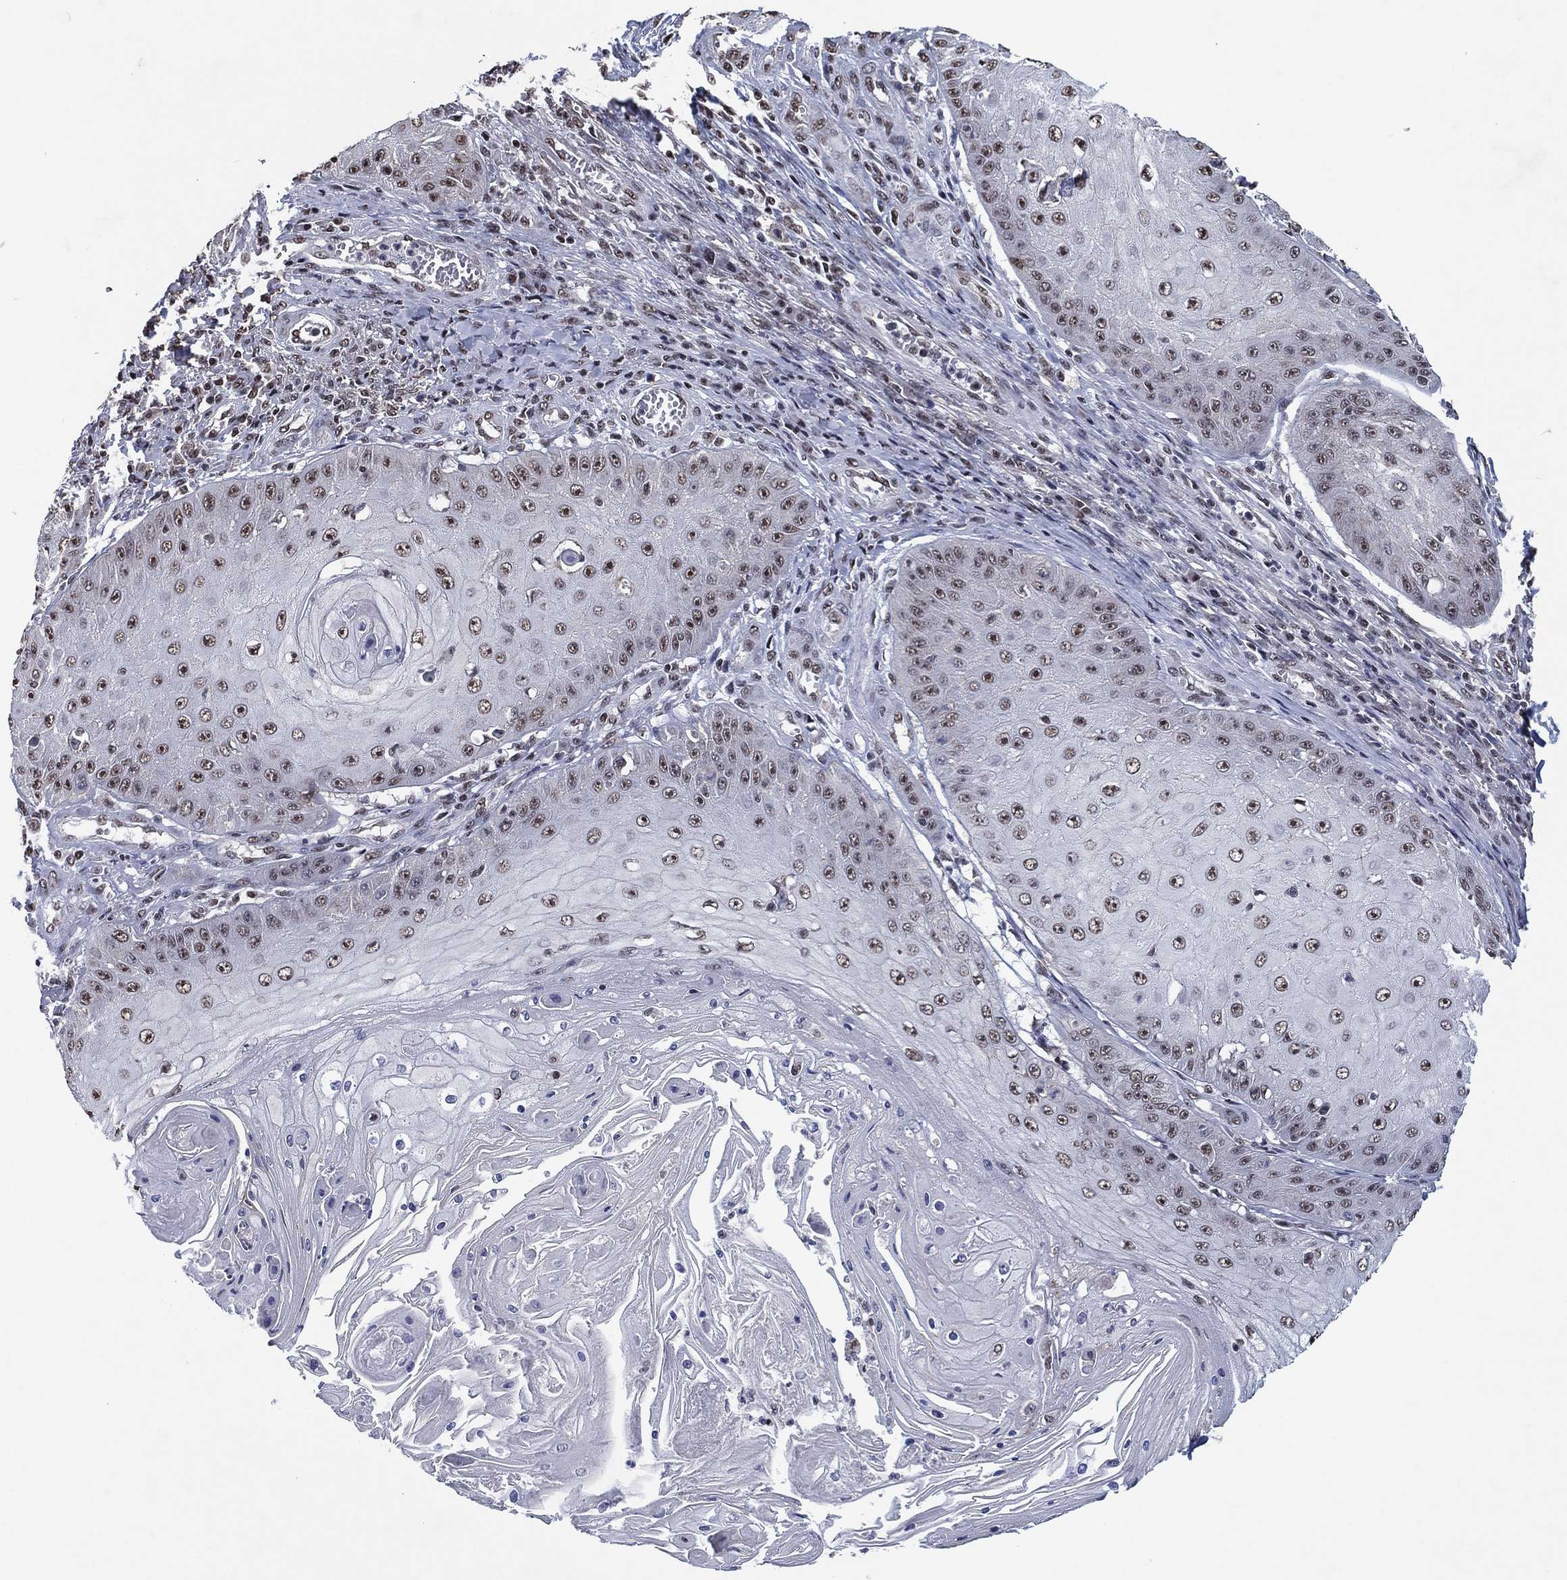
{"staining": {"intensity": "moderate", "quantity": ">75%", "location": "nuclear"}, "tissue": "skin cancer", "cell_type": "Tumor cells", "image_type": "cancer", "snomed": [{"axis": "morphology", "description": "Squamous cell carcinoma, NOS"}, {"axis": "topography", "description": "Skin"}], "caption": "Immunohistochemistry (IHC) photomicrograph of skin squamous cell carcinoma stained for a protein (brown), which demonstrates medium levels of moderate nuclear staining in approximately >75% of tumor cells.", "gene": "ZBTB42", "patient": {"sex": "male", "age": 70}}